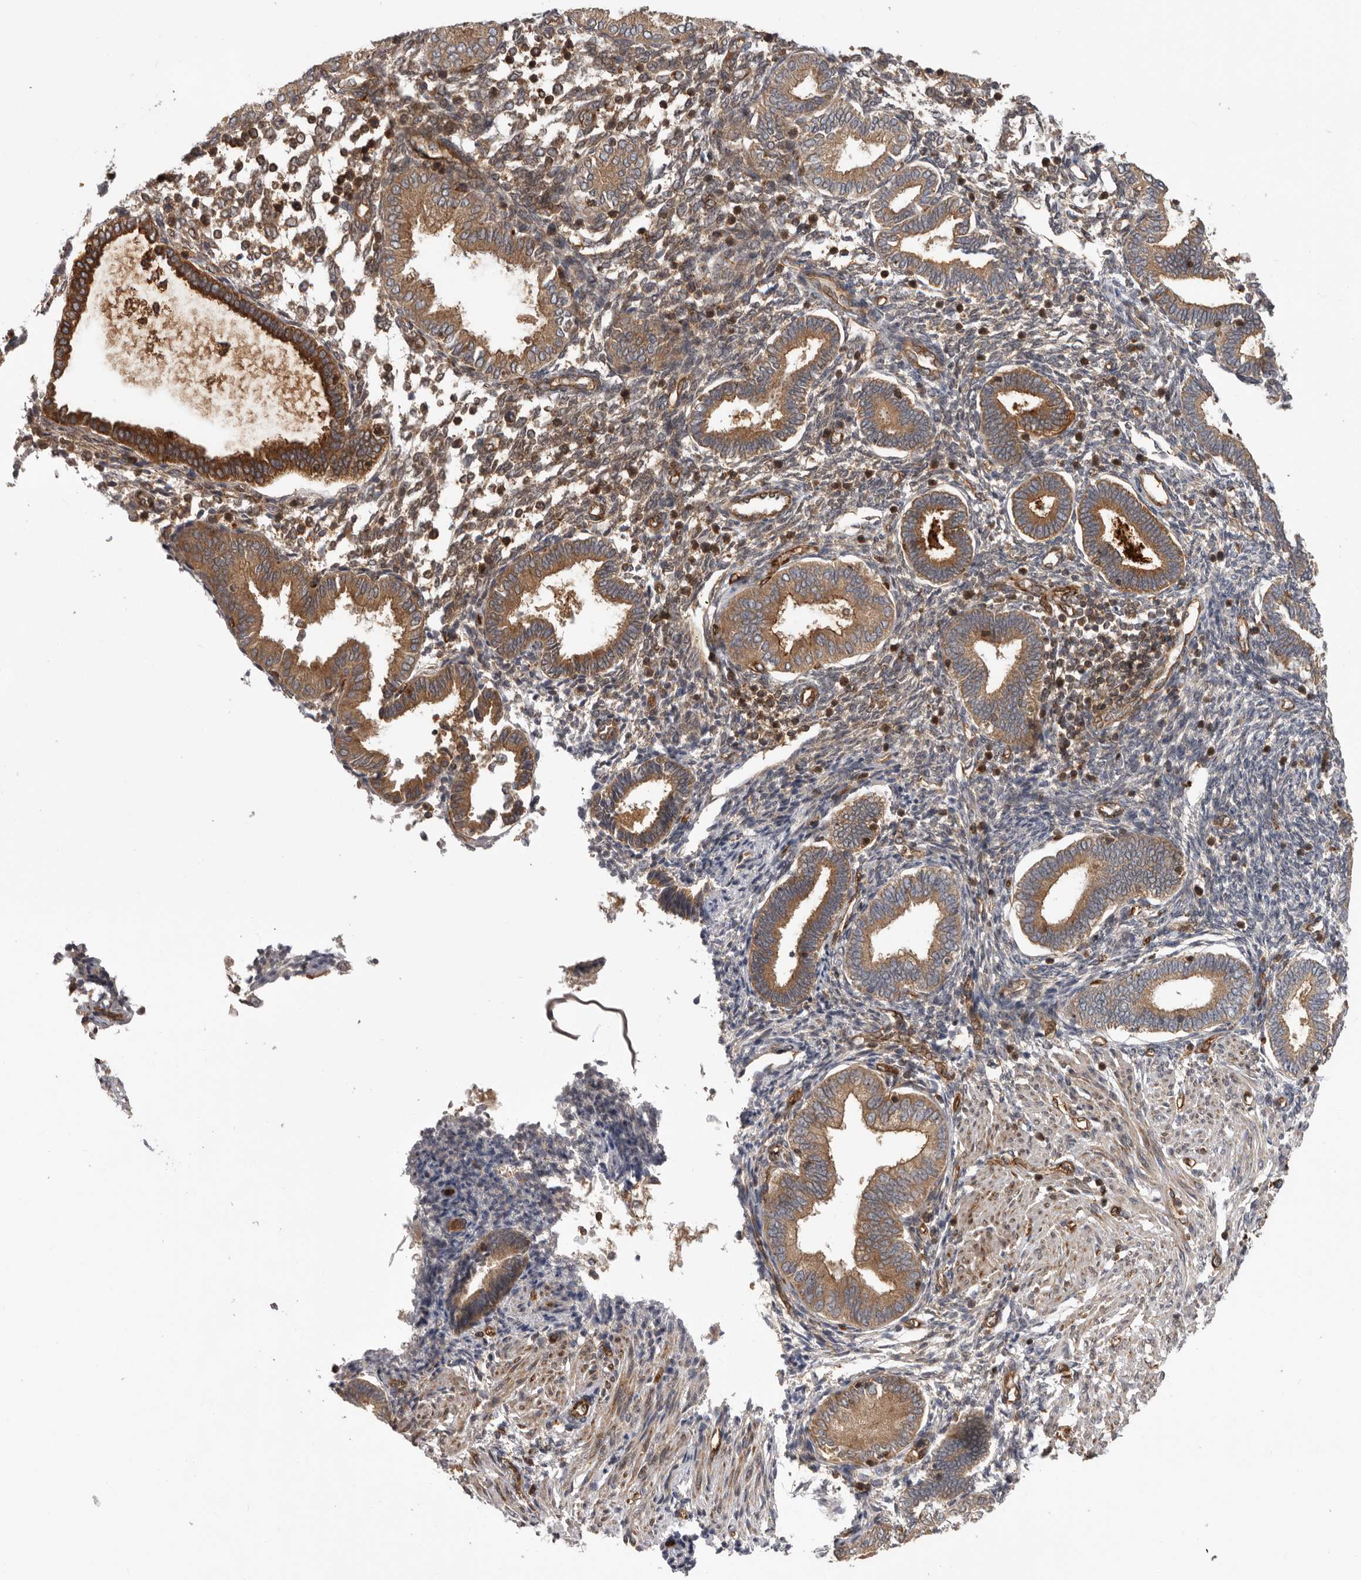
{"staining": {"intensity": "moderate", "quantity": "<25%", "location": "cytoplasmic/membranous"}, "tissue": "endometrium", "cell_type": "Cells in endometrial stroma", "image_type": "normal", "snomed": [{"axis": "morphology", "description": "Normal tissue, NOS"}, {"axis": "topography", "description": "Endometrium"}], "caption": "Immunohistochemical staining of normal endometrium reveals low levels of moderate cytoplasmic/membranous staining in approximately <25% of cells in endometrial stroma.", "gene": "DHDDS", "patient": {"sex": "female", "age": 53}}